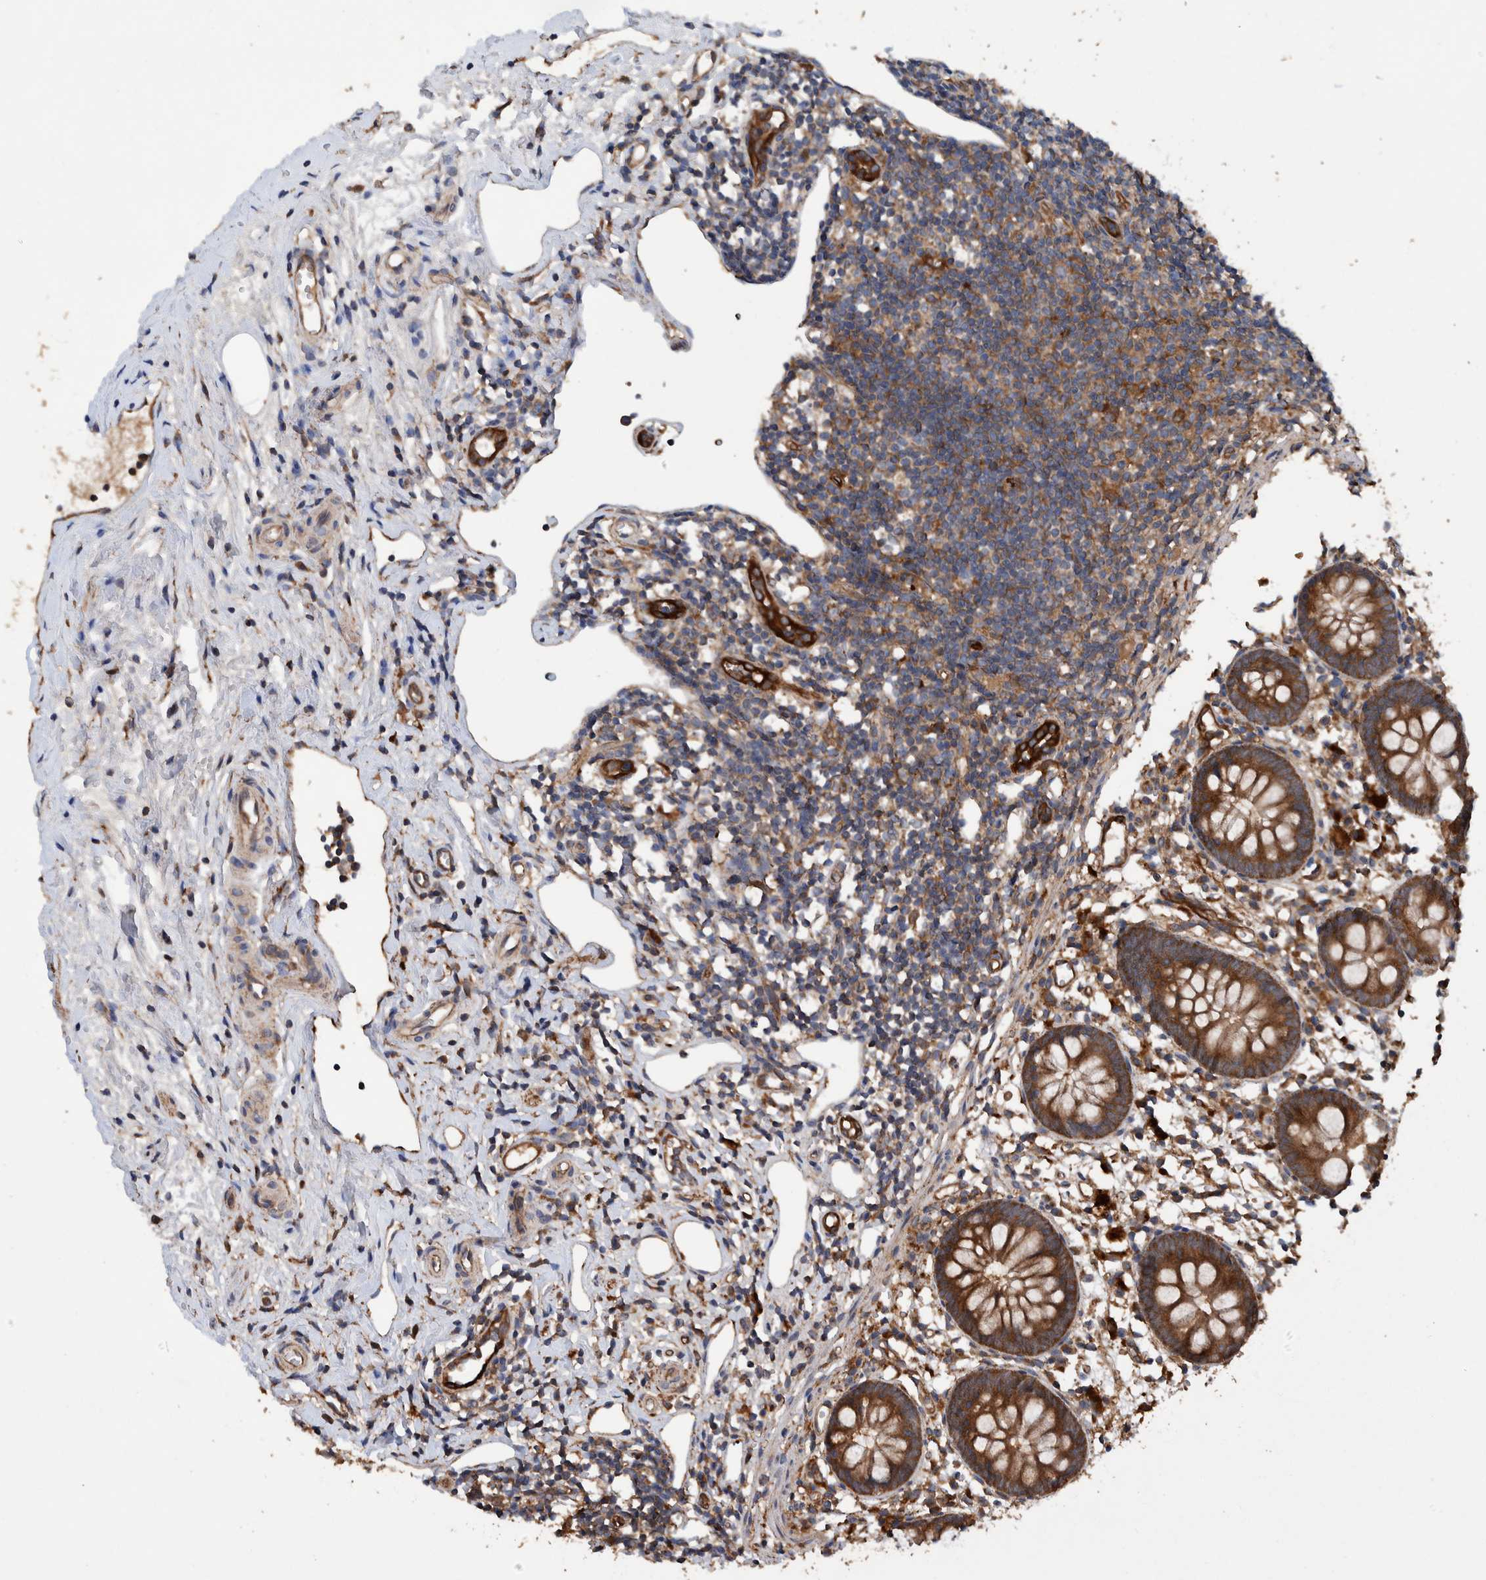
{"staining": {"intensity": "strong", "quantity": ">75%", "location": "cytoplasmic/membranous"}, "tissue": "appendix", "cell_type": "Glandular cells", "image_type": "normal", "snomed": [{"axis": "morphology", "description": "Normal tissue, NOS"}, {"axis": "topography", "description": "Appendix"}], "caption": "A micrograph of human appendix stained for a protein reveals strong cytoplasmic/membranous brown staining in glandular cells.", "gene": "ENSG00000251537", "patient": {"sex": "female", "age": 20}}